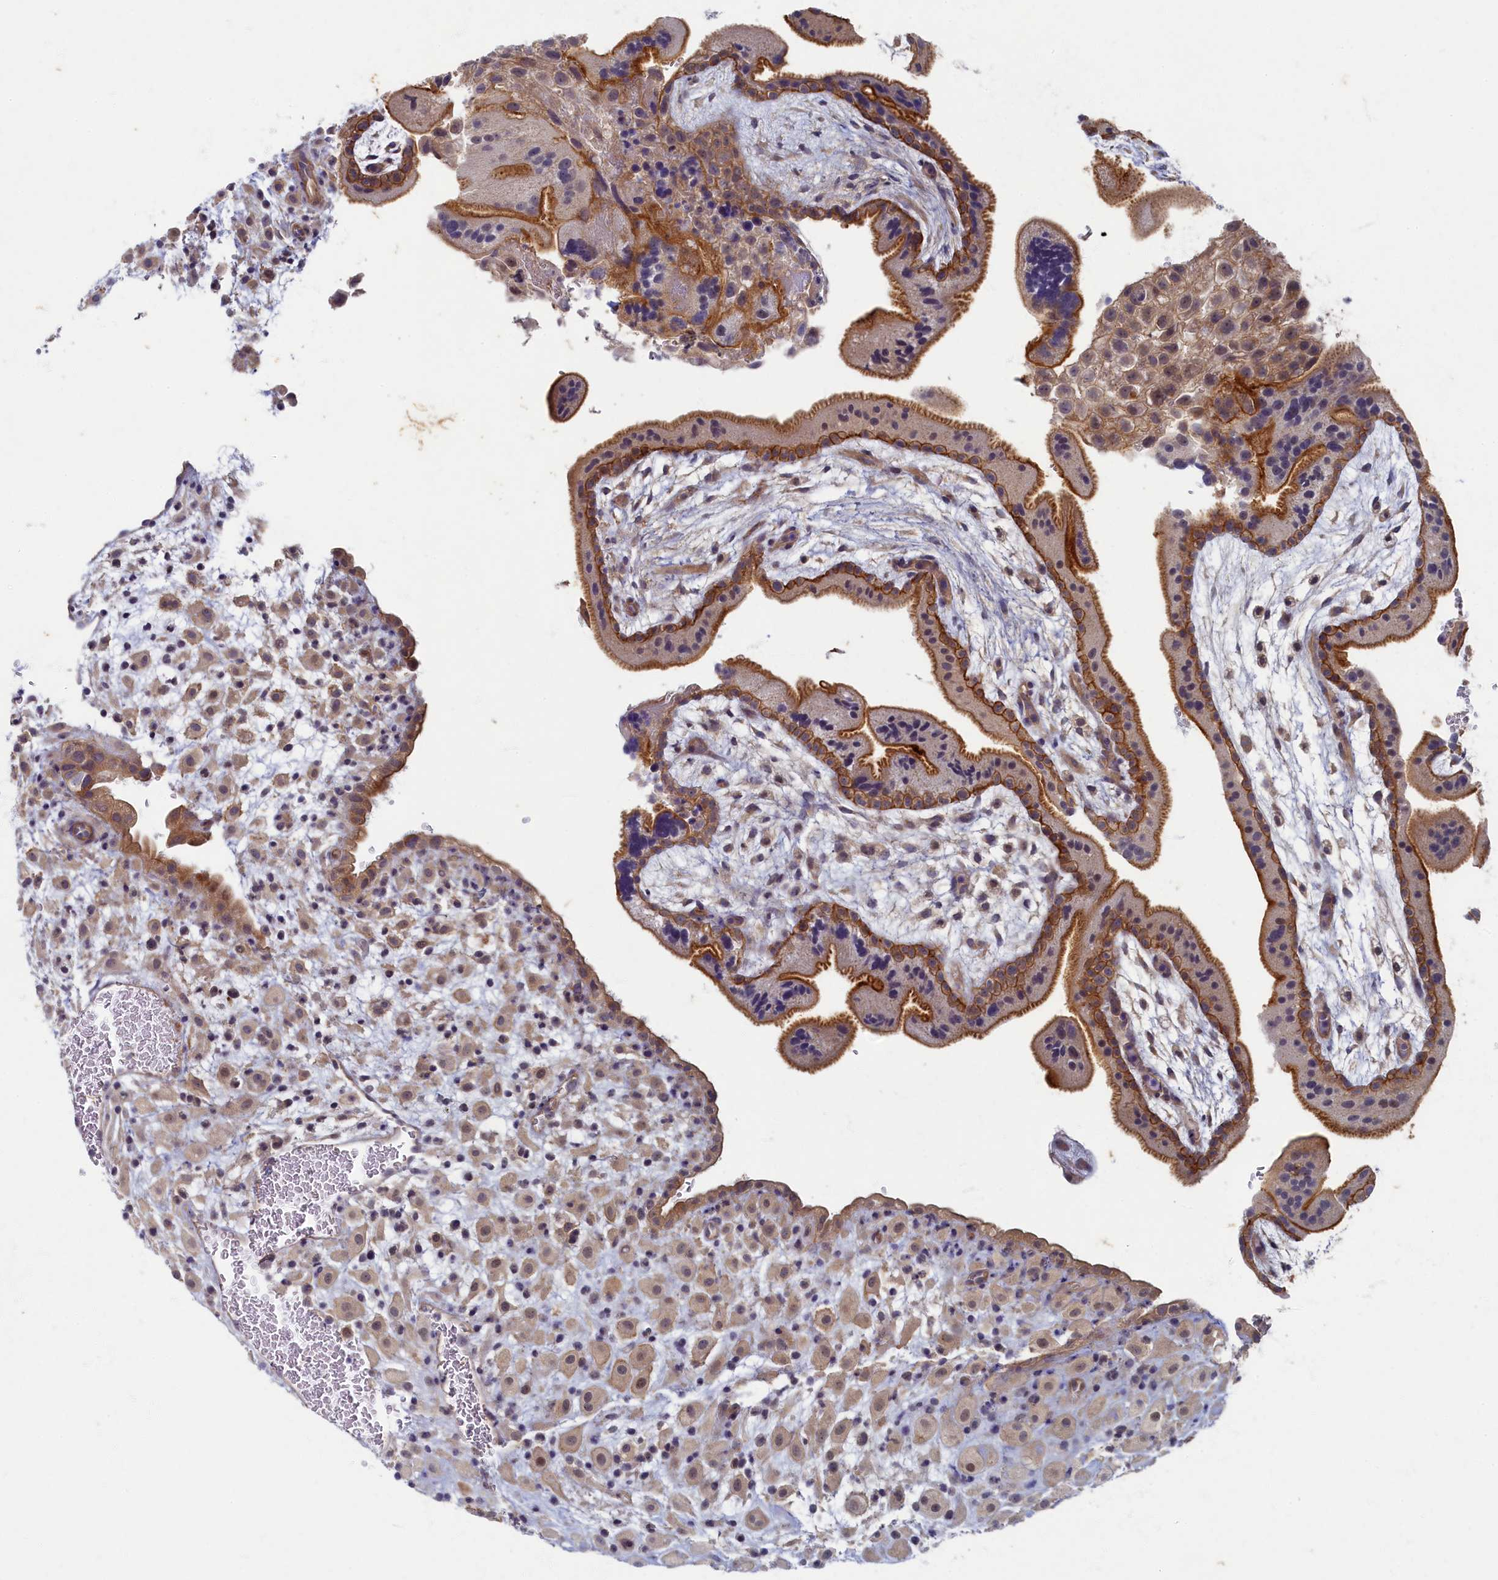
{"staining": {"intensity": "weak", "quantity": "25%-75%", "location": "cytoplasmic/membranous"}, "tissue": "placenta", "cell_type": "Decidual cells", "image_type": "normal", "snomed": [{"axis": "morphology", "description": "Normal tissue, NOS"}, {"axis": "topography", "description": "Placenta"}], "caption": "Protein staining of benign placenta shows weak cytoplasmic/membranous positivity in about 25%-75% of decidual cells.", "gene": "WDR59", "patient": {"sex": "female", "age": 35}}